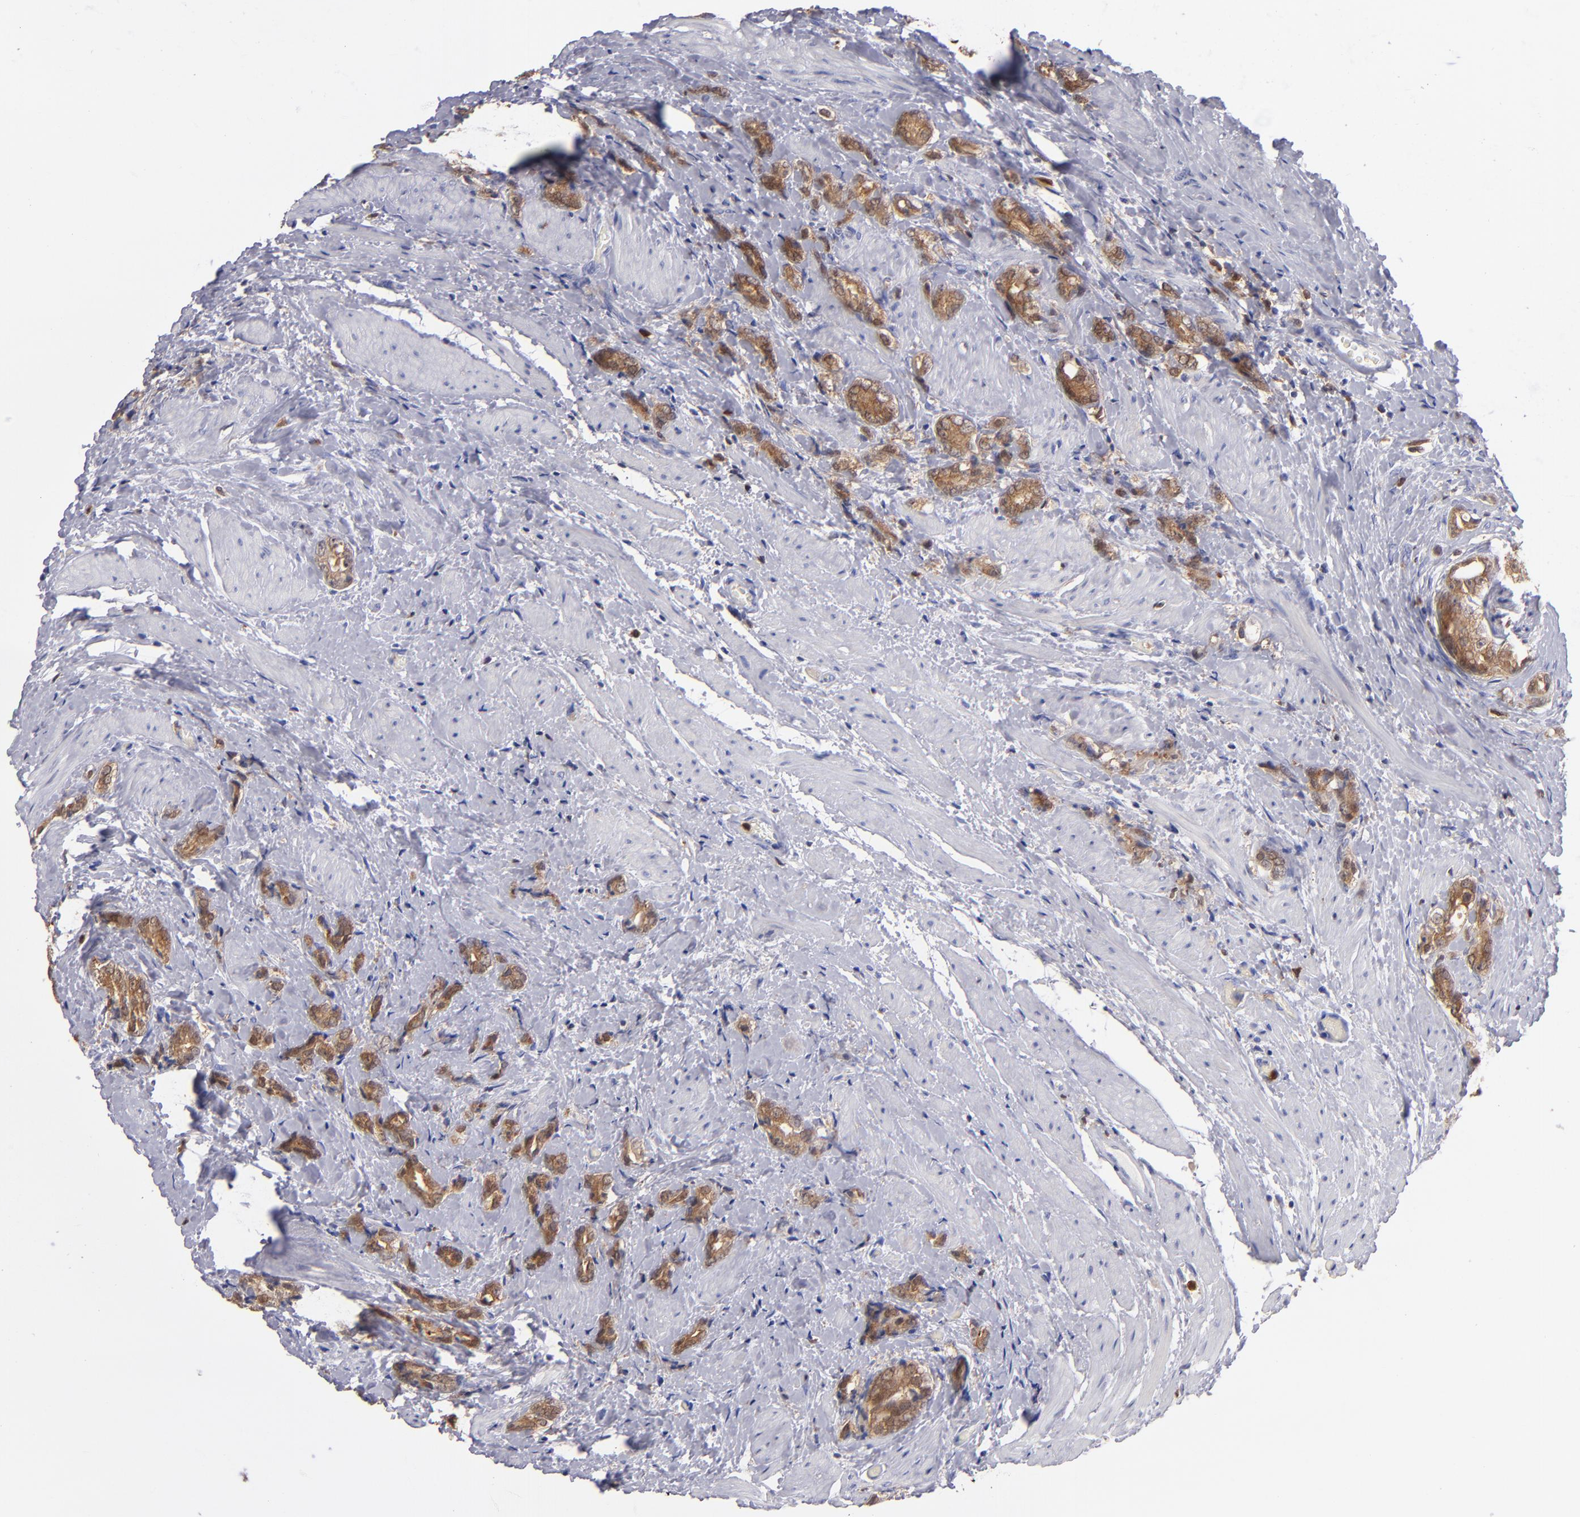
{"staining": {"intensity": "moderate", "quantity": ">75%", "location": "cytoplasmic/membranous"}, "tissue": "prostate cancer", "cell_type": "Tumor cells", "image_type": "cancer", "snomed": [{"axis": "morphology", "description": "Adenocarcinoma, Medium grade"}, {"axis": "topography", "description": "Prostate"}], "caption": "This is a histology image of IHC staining of adenocarcinoma (medium-grade) (prostate), which shows moderate positivity in the cytoplasmic/membranous of tumor cells.", "gene": "PRKCD", "patient": {"sex": "male", "age": 59}}